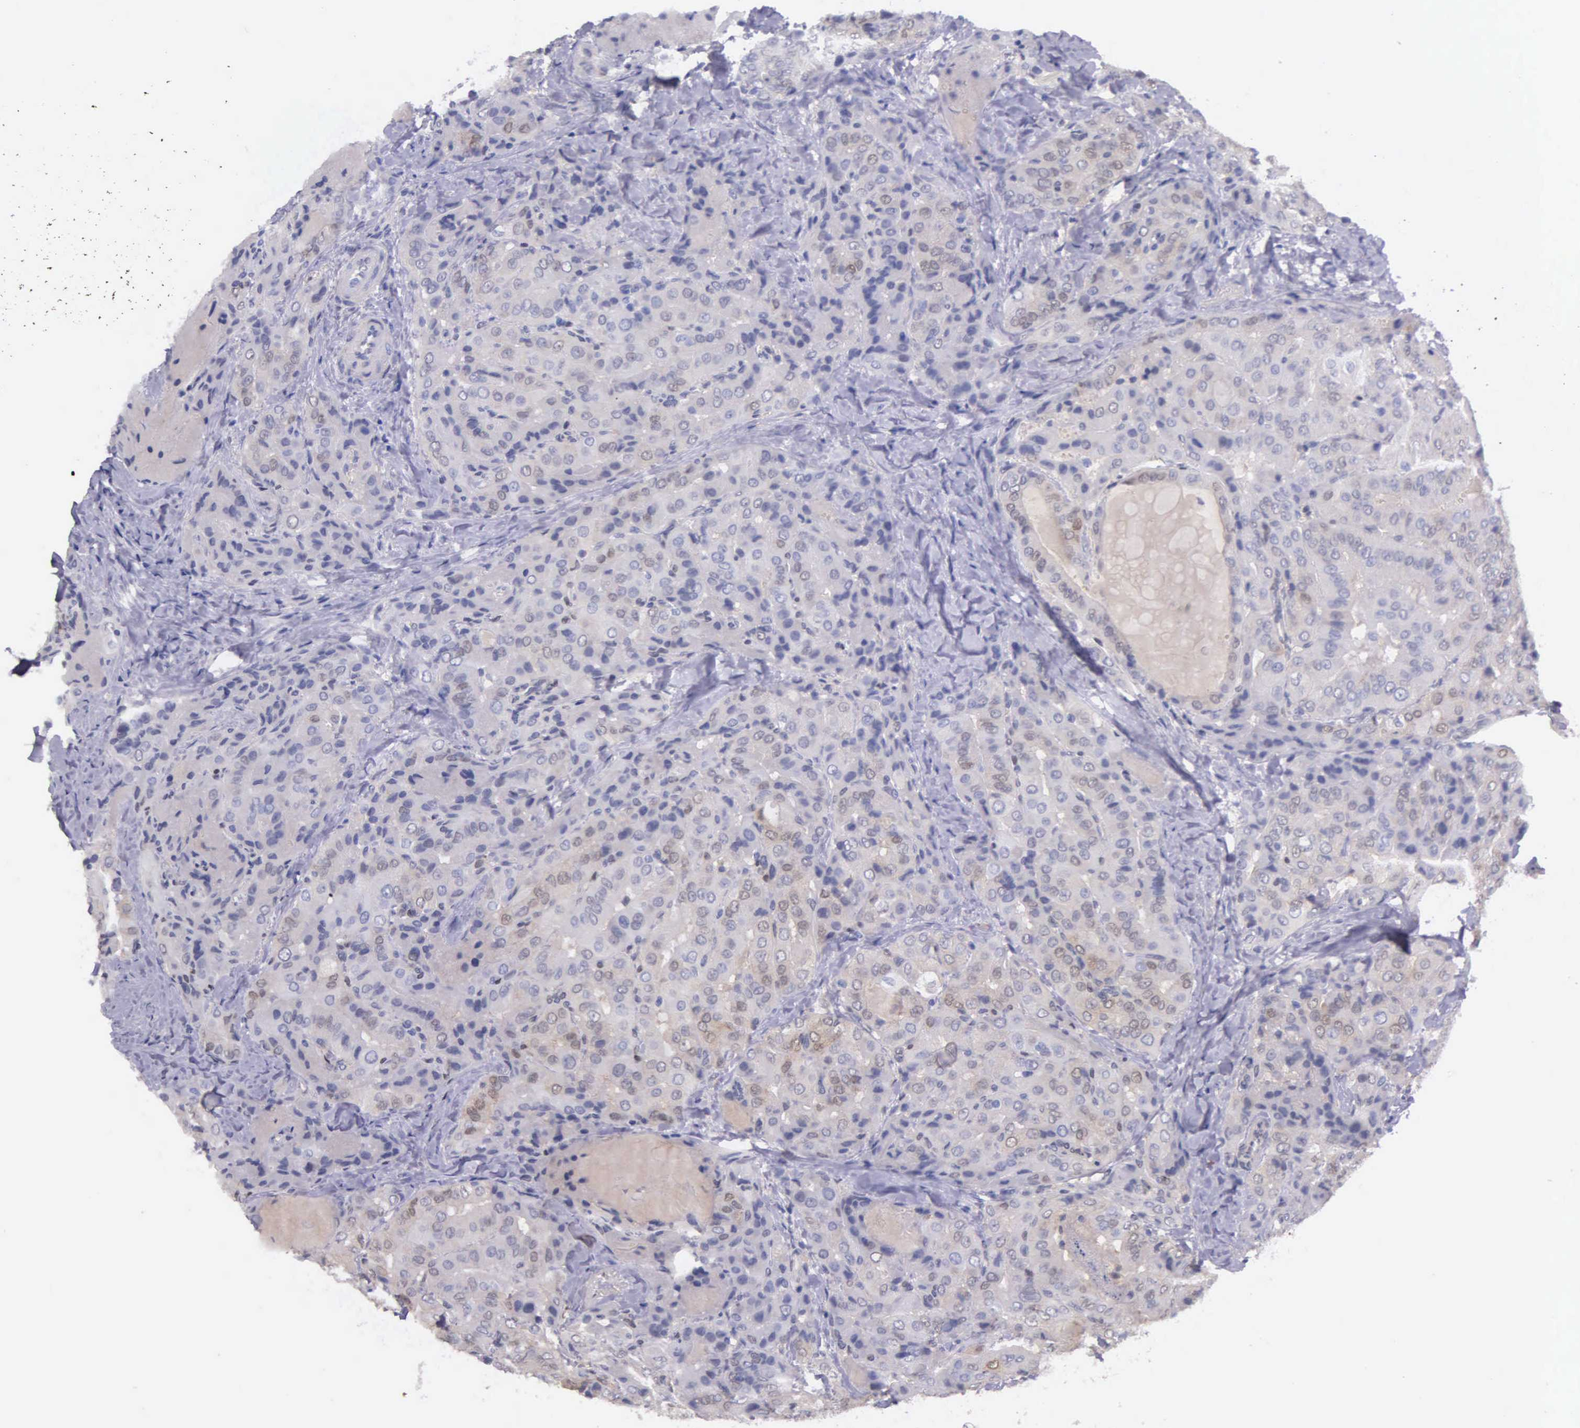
{"staining": {"intensity": "weak", "quantity": "<25%", "location": "cytoplasmic/membranous"}, "tissue": "thyroid cancer", "cell_type": "Tumor cells", "image_type": "cancer", "snomed": [{"axis": "morphology", "description": "Papillary adenocarcinoma, NOS"}, {"axis": "topography", "description": "Thyroid gland"}], "caption": "DAB (3,3'-diaminobenzidine) immunohistochemical staining of human thyroid cancer displays no significant positivity in tumor cells.", "gene": "GSTT2", "patient": {"sex": "female", "age": 71}}